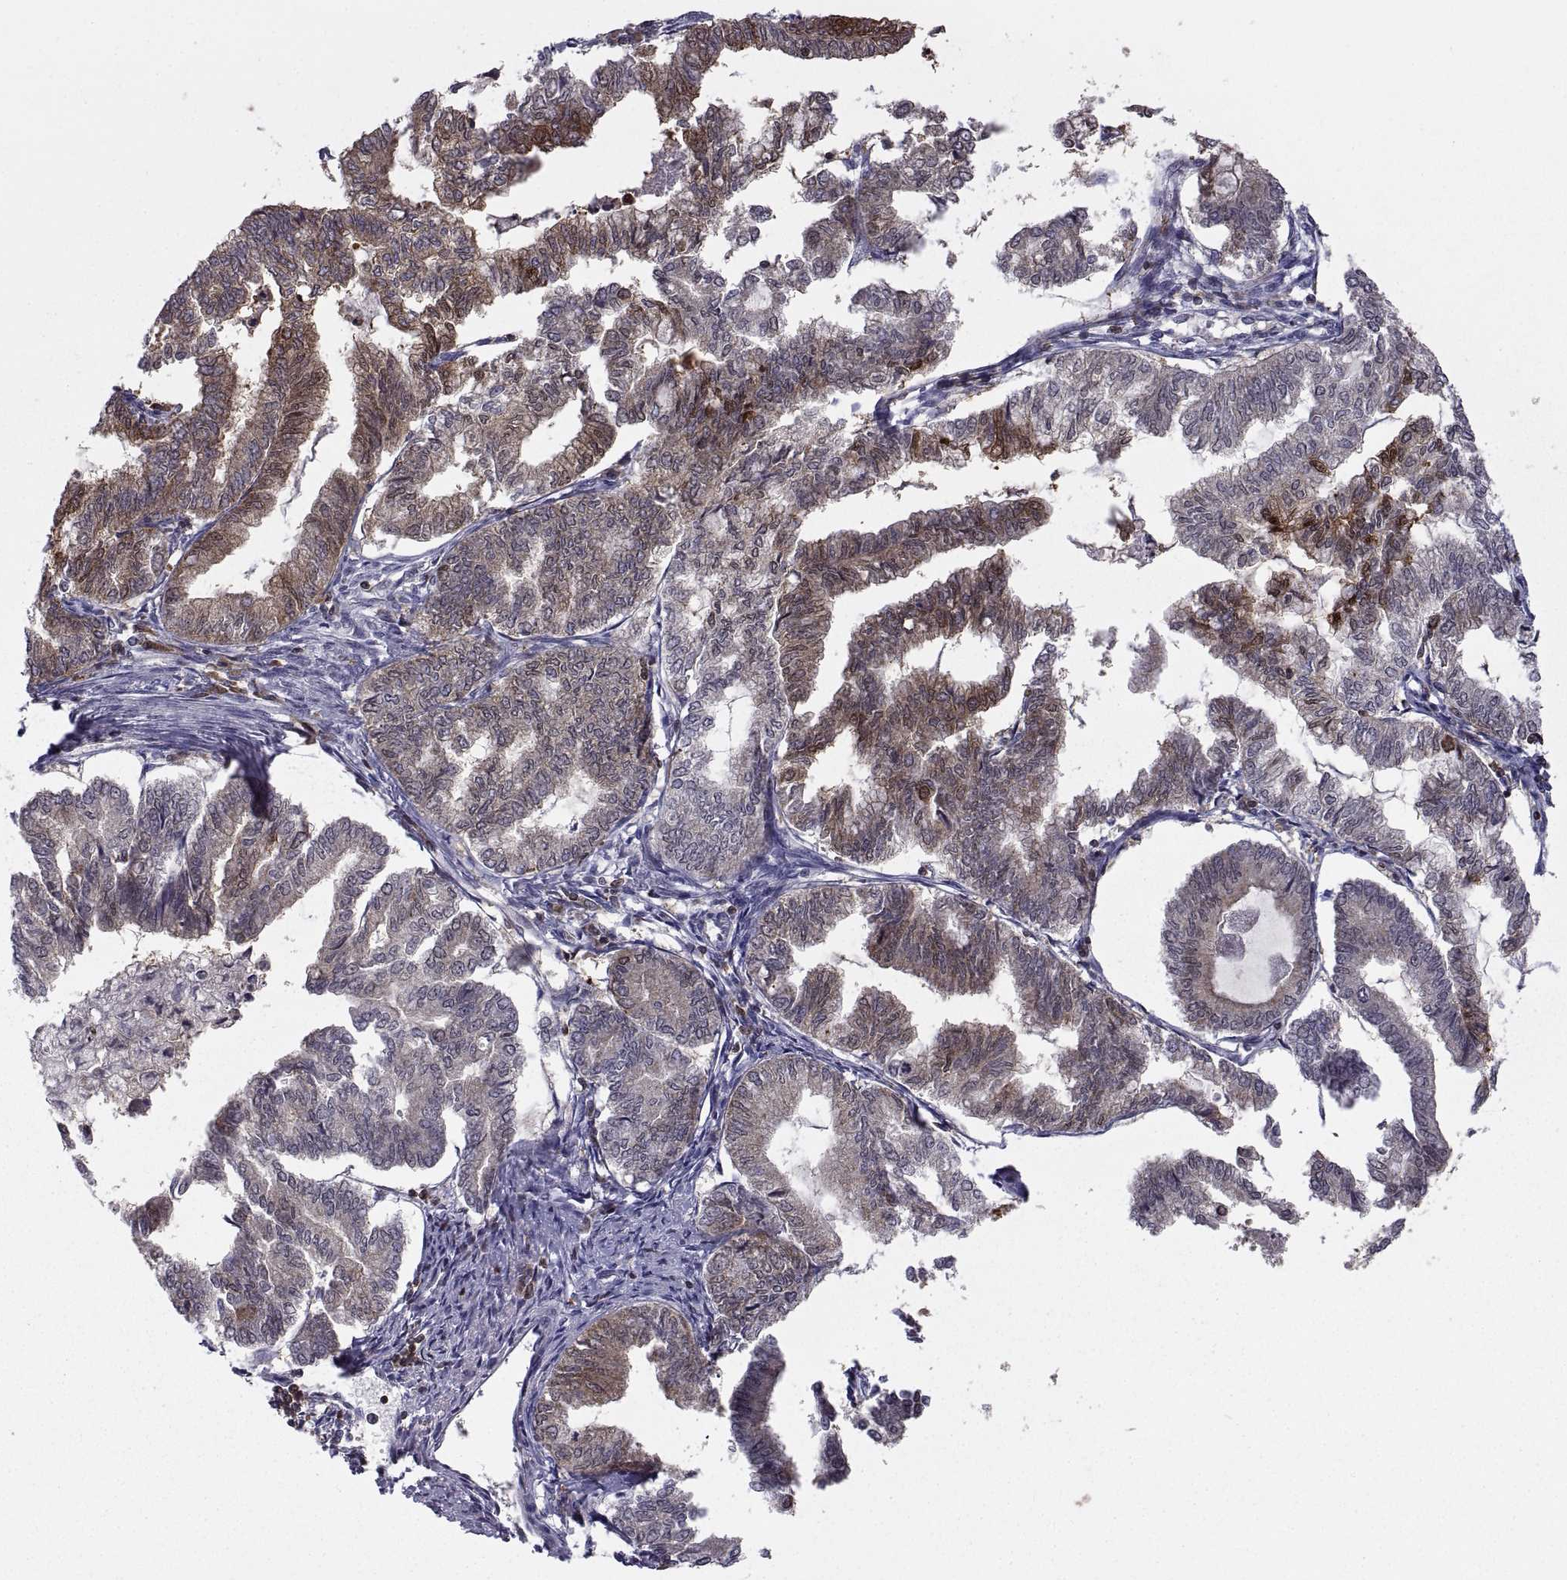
{"staining": {"intensity": "strong", "quantity": "<25%", "location": "cytoplasmic/membranous"}, "tissue": "endometrial cancer", "cell_type": "Tumor cells", "image_type": "cancer", "snomed": [{"axis": "morphology", "description": "Adenocarcinoma, NOS"}, {"axis": "topography", "description": "Endometrium"}], "caption": "Endometrial adenocarcinoma stained with immunohistochemistry (IHC) reveals strong cytoplasmic/membranous positivity in about <25% of tumor cells.", "gene": "EZR", "patient": {"sex": "female", "age": 79}}